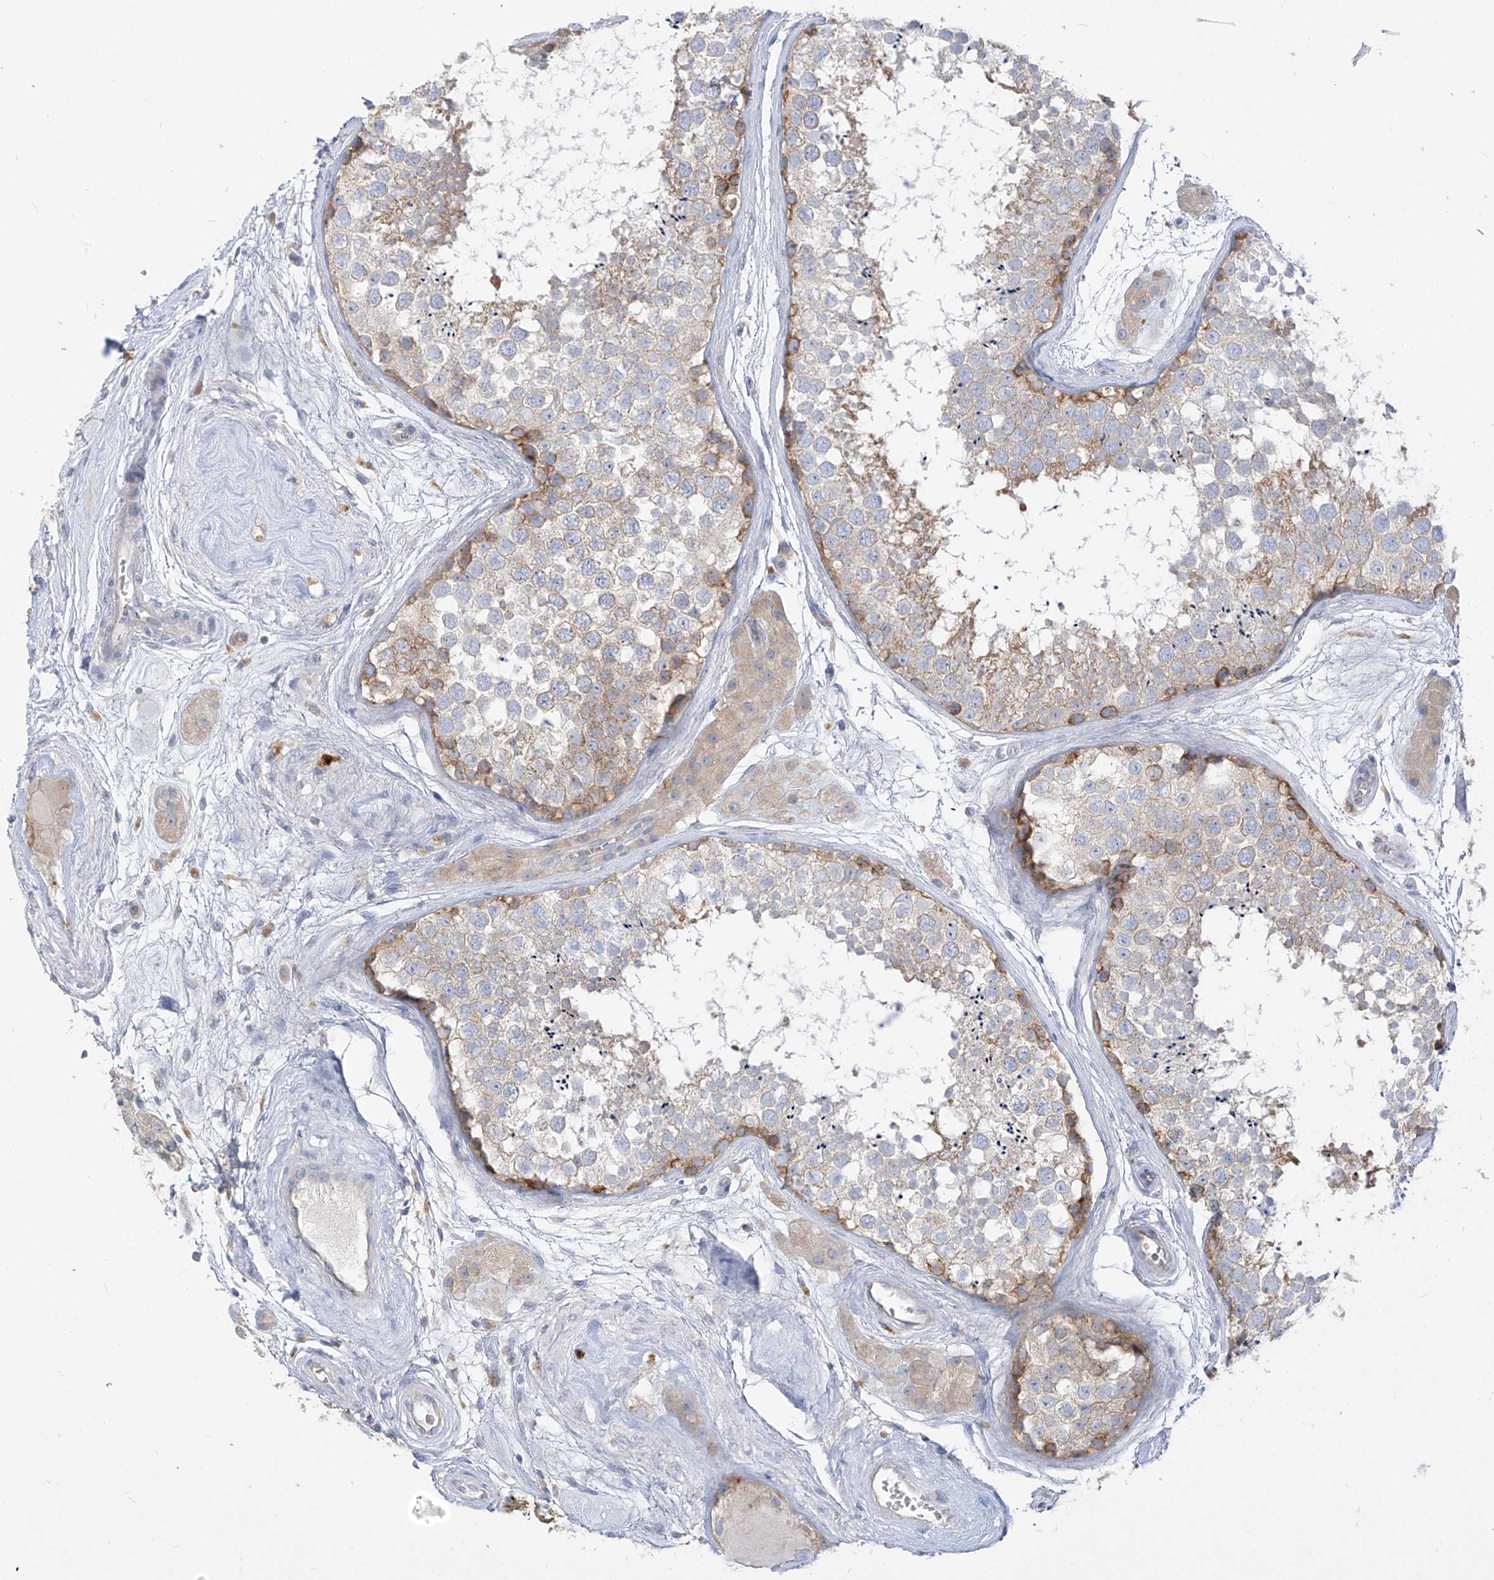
{"staining": {"intensity": "moderate", "quantity": "<25%", "location": "cytoplasmic/membranous"}, "tissue": "testis", "cell_type": "Cells in seminiferous ducts", "image_type": "normal", "snomed": [{"axis": "morphology", "description": "Normal tissue, NOS"}, {"axis": "topography", "description": "Testis"}], "caption": "This is a micrograph of immunohistochemistry staining of benign testis, which shows moderate expression in the cytoplasmic/membranous of cells in seminiferous ducts.", "gene": "DGKQ", "patient": {"sex": "male", "age": 56}}